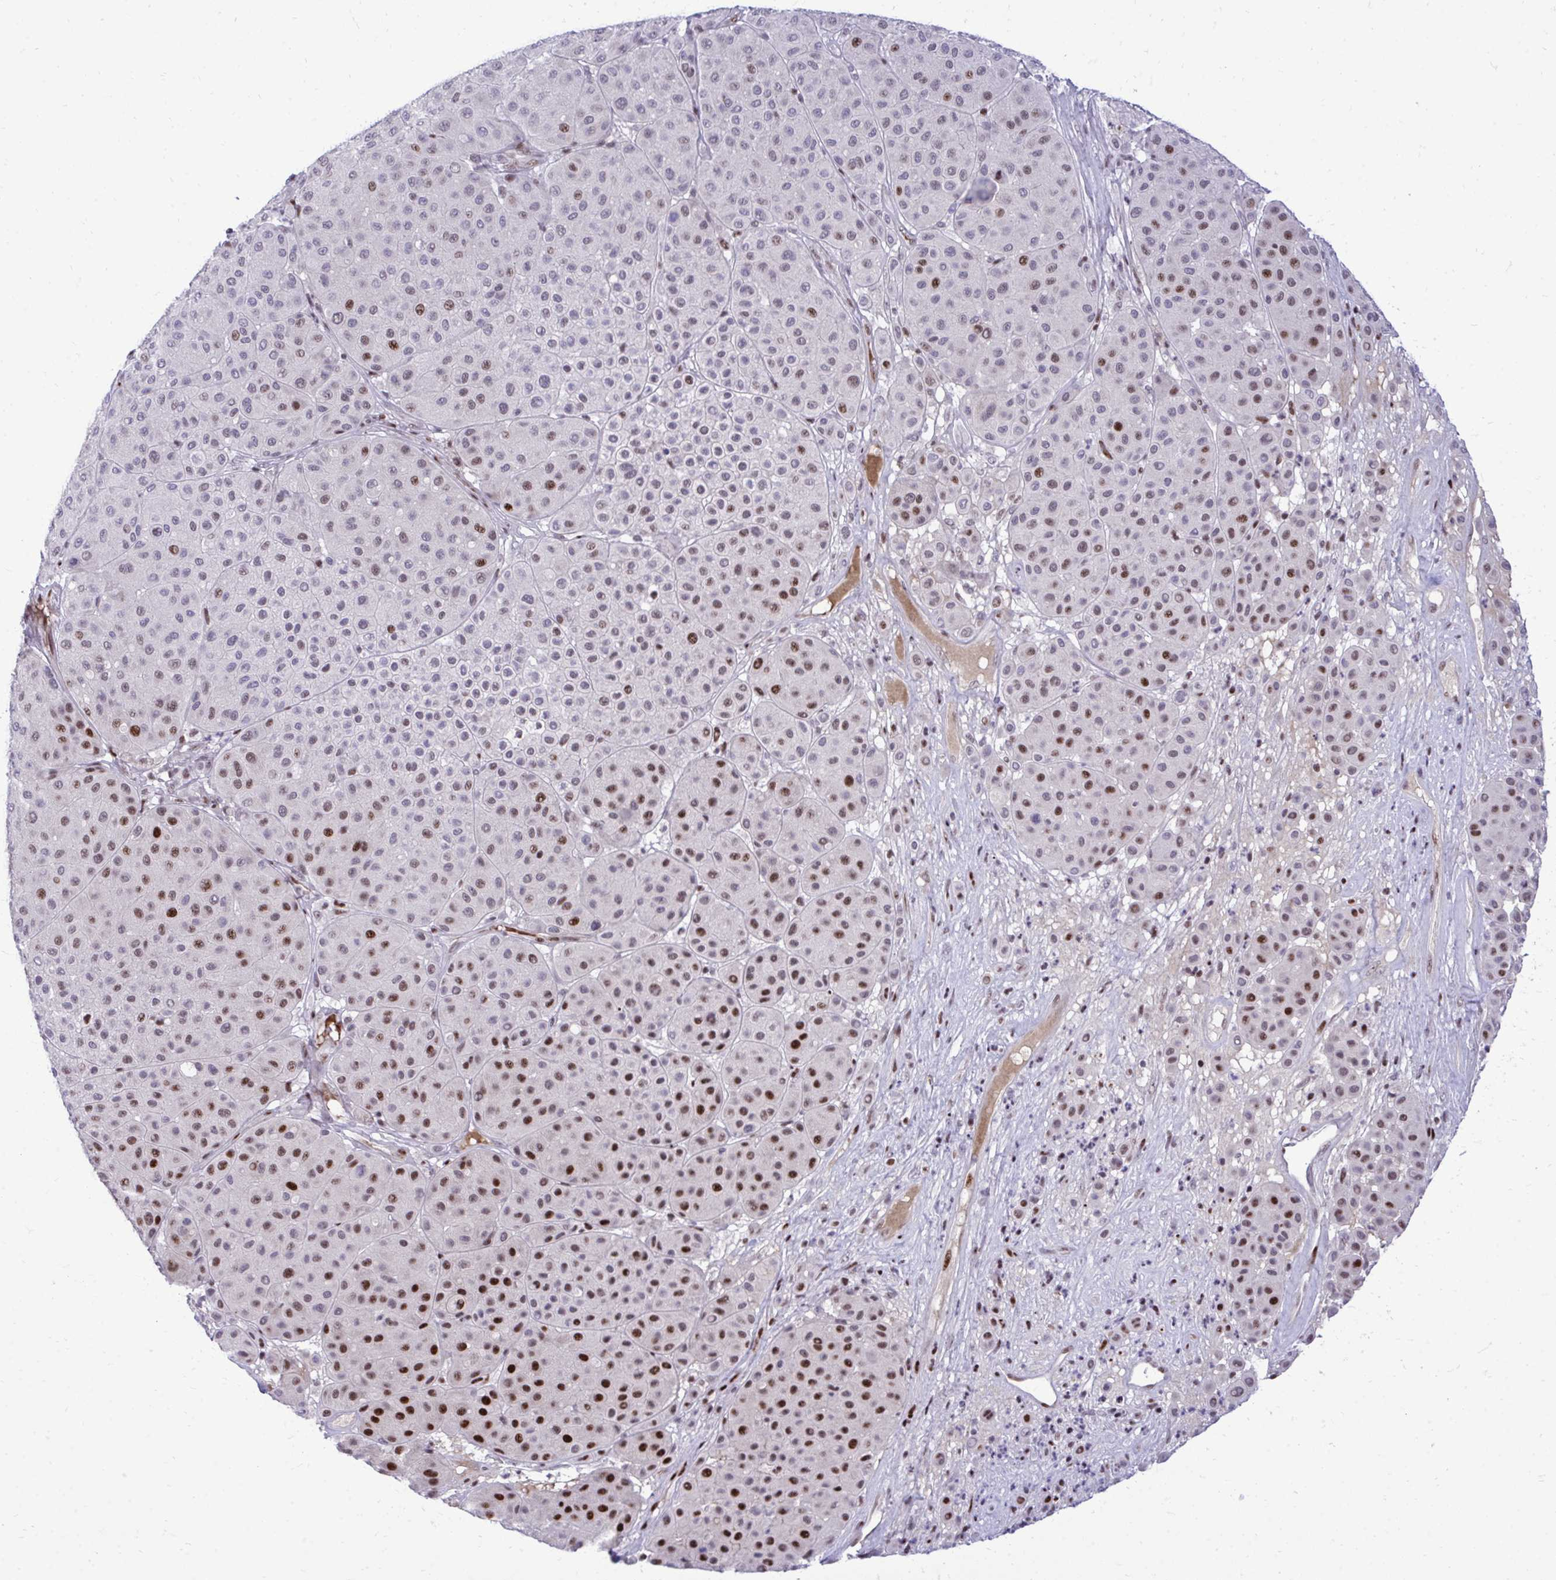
{"staining": {"intensity": "strong", "quantity": "<25%", "location": "nuclear"}, "tissue": "melanoma", "cell_type": "Tumor cells", "image_type": "cancer", "snomed": [{"axis": "morphology", "description": "Malignant melanoma, Metastatic site"}, {"axis": "topography", "description": "Smooth muscle"}], "caption": "About <25% of tumor cells in human melanoma exhibit strong nuclear protein staining as visualized by brown immunohistochemical staining.", "gene": "C14orf39", "patient": {"sex": "male", "age": 41}}